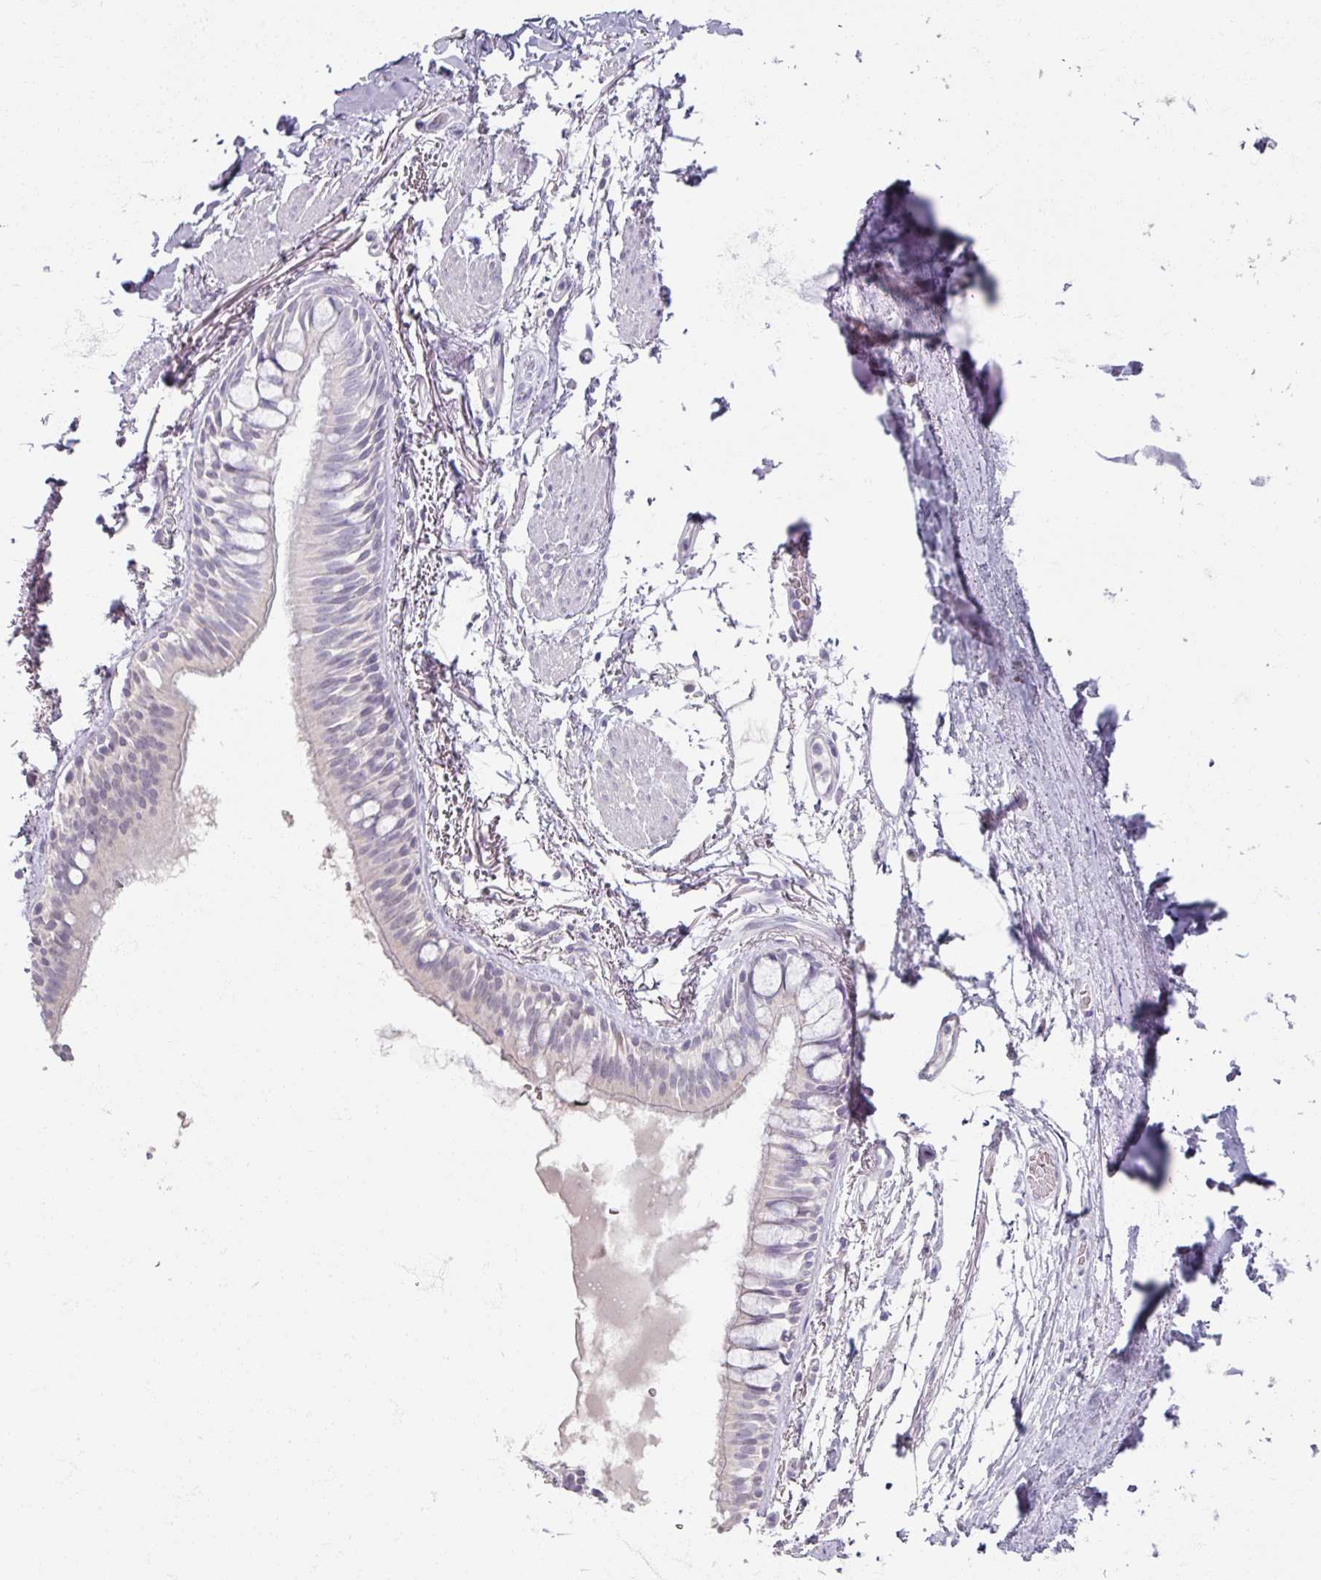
{"staining": {"intensity": "moderate", "quantity": "<25%", "location": "nuclear"}, "tissue": "bronchus", "cell_type": "Respiratory epithelial cells", "image_type": "normal", "snomed": [{"axis": "morphology", "description": "Normal tissue, NOS"}, {"axis": "topography", "description": "Bronchus"}], "caption": "Immunohistochemical staining of unremarkable bronchus demonstrates <25% levels of moderate nuclear protein positivity in about <25% of respiratory epithelial cells. The staining was performed using DAB to visualize the protein expression in brown, while the nuclei were stained in blue with hematoxylin (Magnification: 20x).", "gene": "SOX11", "patient": {"sex": "male", "age": 70}}